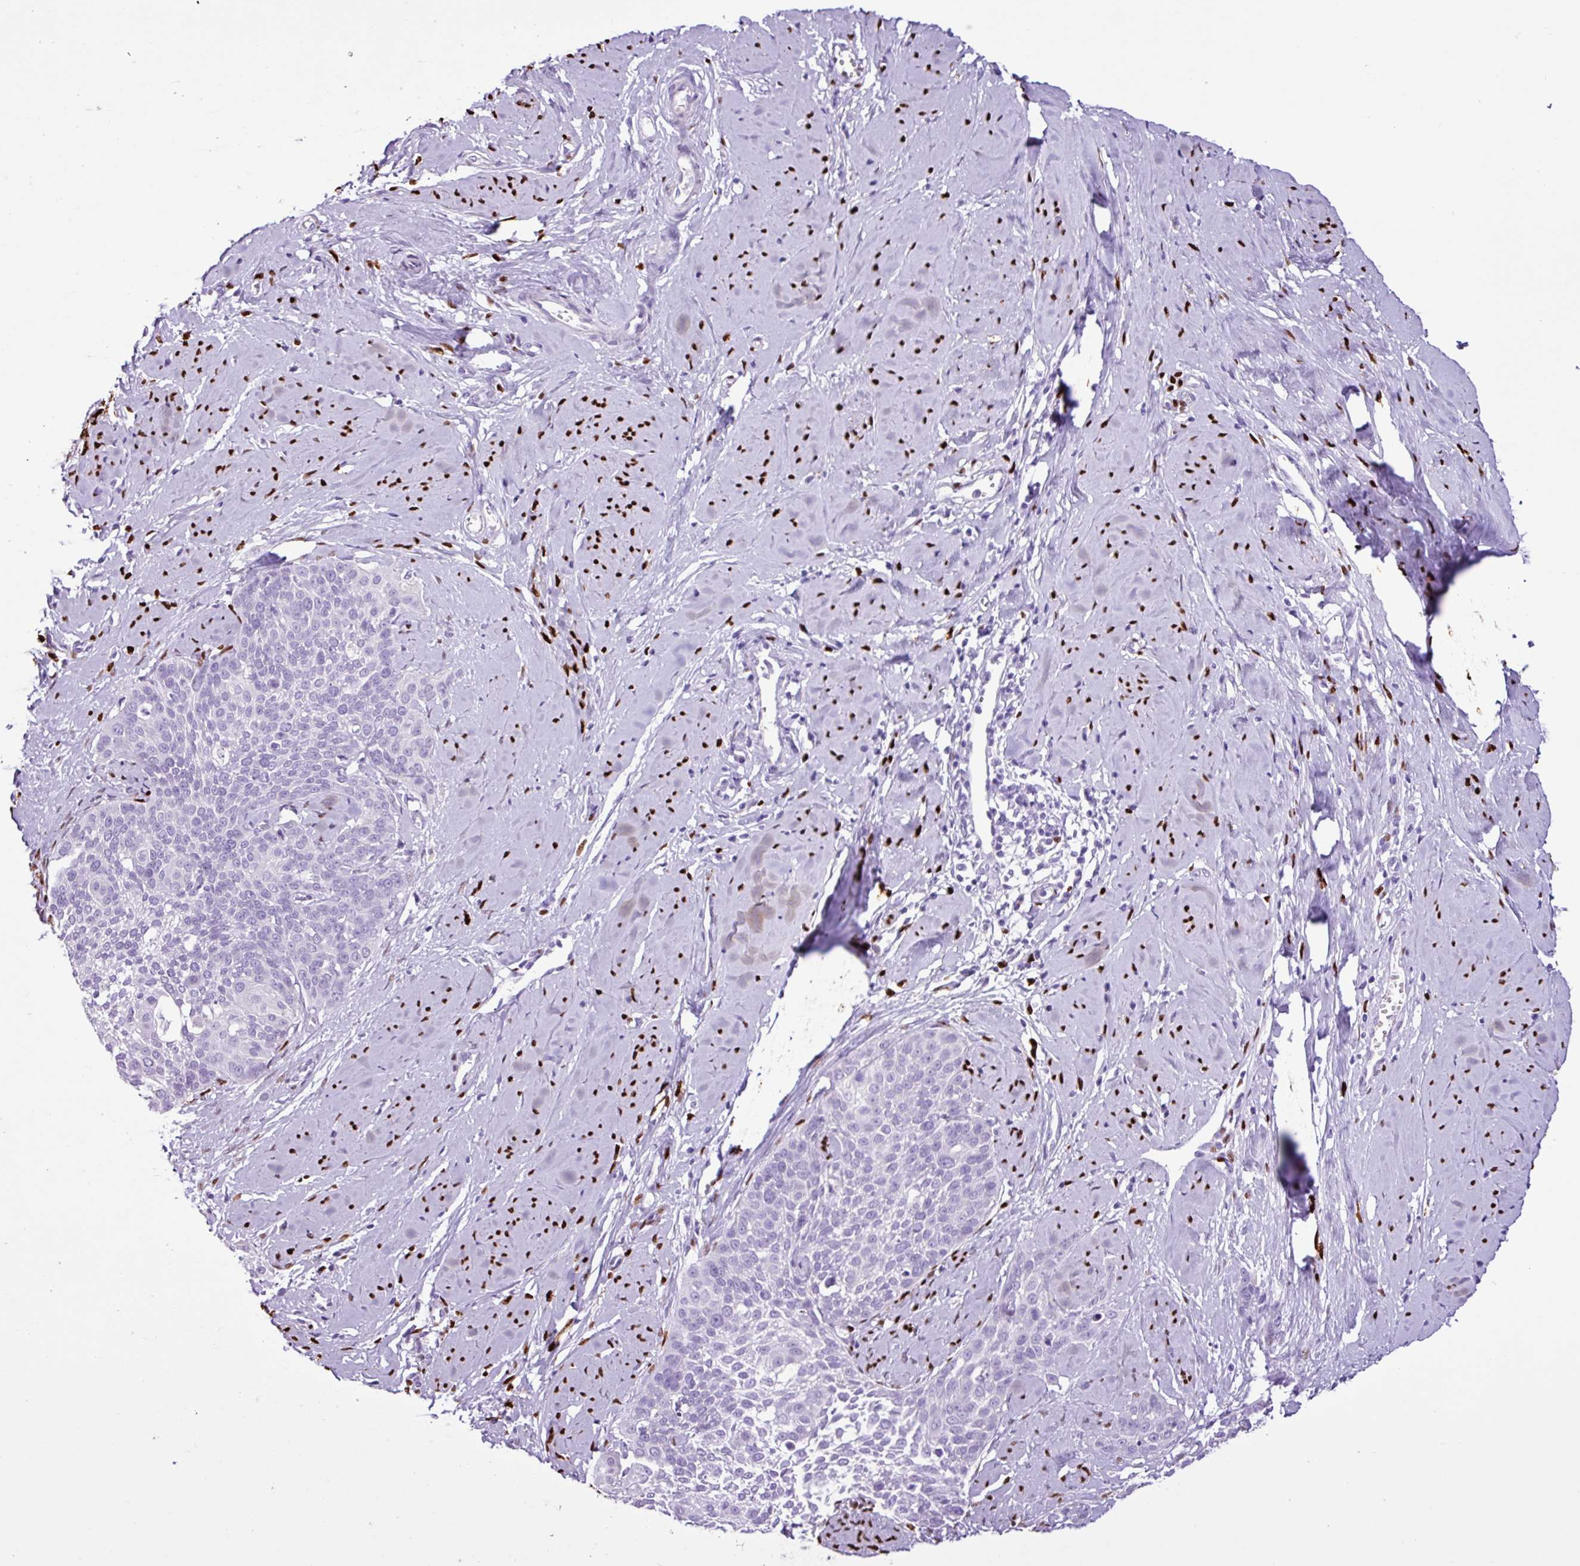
{"staining": {"intensity": "negative", "quantity": "none", "location": "none"}, "tissue": "cervical cancer", "cell_type": "Tumor cells", "image_type": "cancer", "snomed": [{"axis": "morphology", "description": "Squamous cell carcinoma, NOS"}, {"axis": "topography", "description": "Cervix"}], "caption": "Immunohistochemistry micrograph of neoplastic tissue: human cervical squamous cell carcinoma stained with DAB (3,3'-diaminobenzidine) displays no significant protein positivity in tumor cells.", "gene": "PGR", "patient": {"sex": "female", "age": 44}}